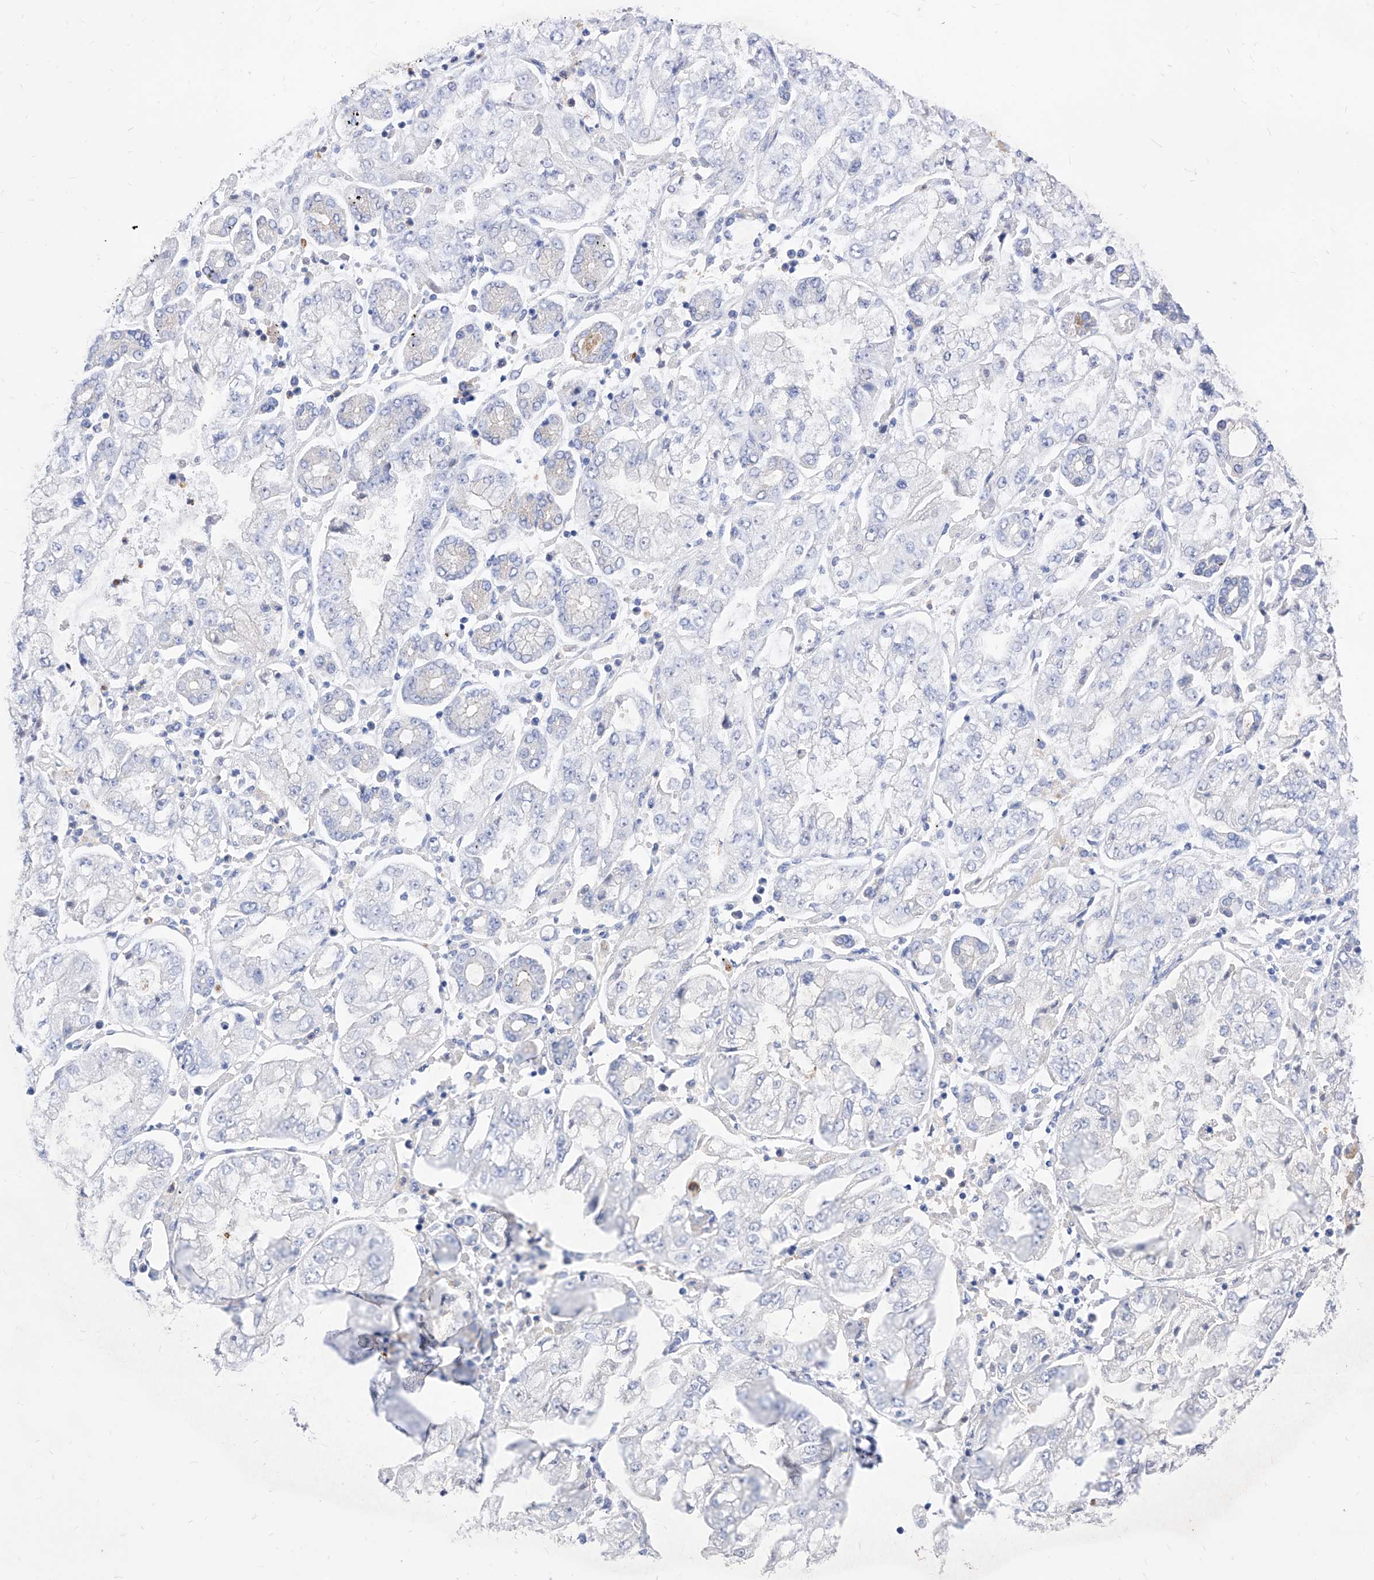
{"staining": {"intensity": "negative", "quantity": "none", "location": "none"}, "tissue": "stomach cancer", "cell_type": "Tumor cells", "image_type": "cancer", "snomed": [{"axis": "morphology", "description": "Adenocarcinoma, NOS"}, {"axis": "topography", "description": "Stomach"}], "caption": "DAB (3,3'-diaminobenzidine) immunohistochemical staining of stomach adenocarcinoma demonstrates no significant positivity in tumor cells. Brightfield microscopy of immunohistochemistry stained with DAB (3,3'-diaminobenzidine) (brown) and hematoxylin (blue), captured at high magnification.", "gene": "VAX1", "patient": {"sex": "male", "age": 76}}